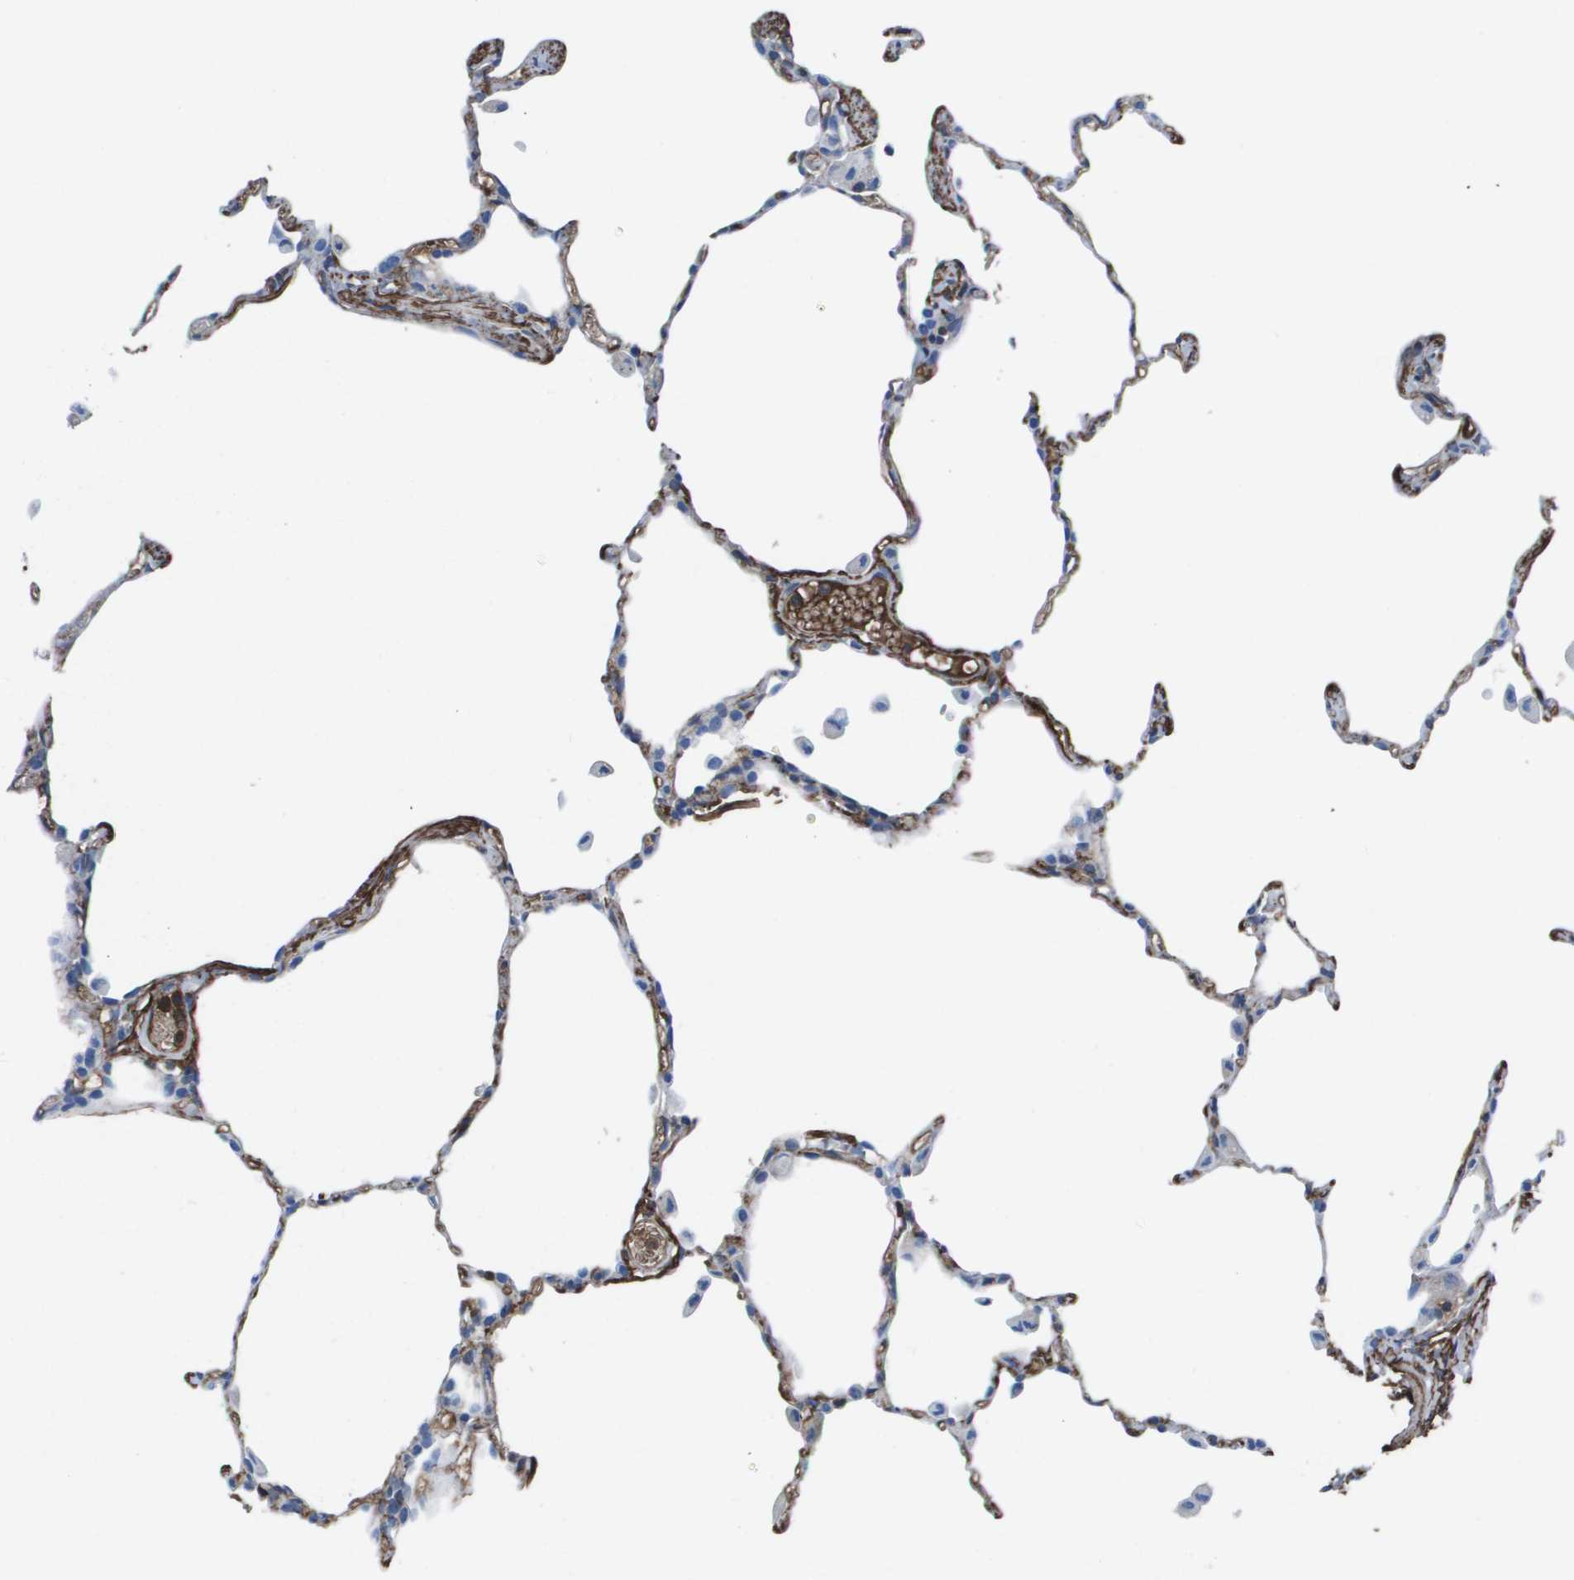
{"staining": {"intensity": "negative", "quantity": "none", "location": "none"}, "tissue": "lung", "cell_type": "Alveolar cells", "image_type": "normal", "snomed": [{"axis": "morphology", "description": "Normal tissue, NOS"}, {"axis": "topography", "description": "Lung"}], "caption": "The IHC micrograph has no significant expression in alveolar cells of lung.", "gene": "VTN", "patient": {"sex": "female", "age": 49}}